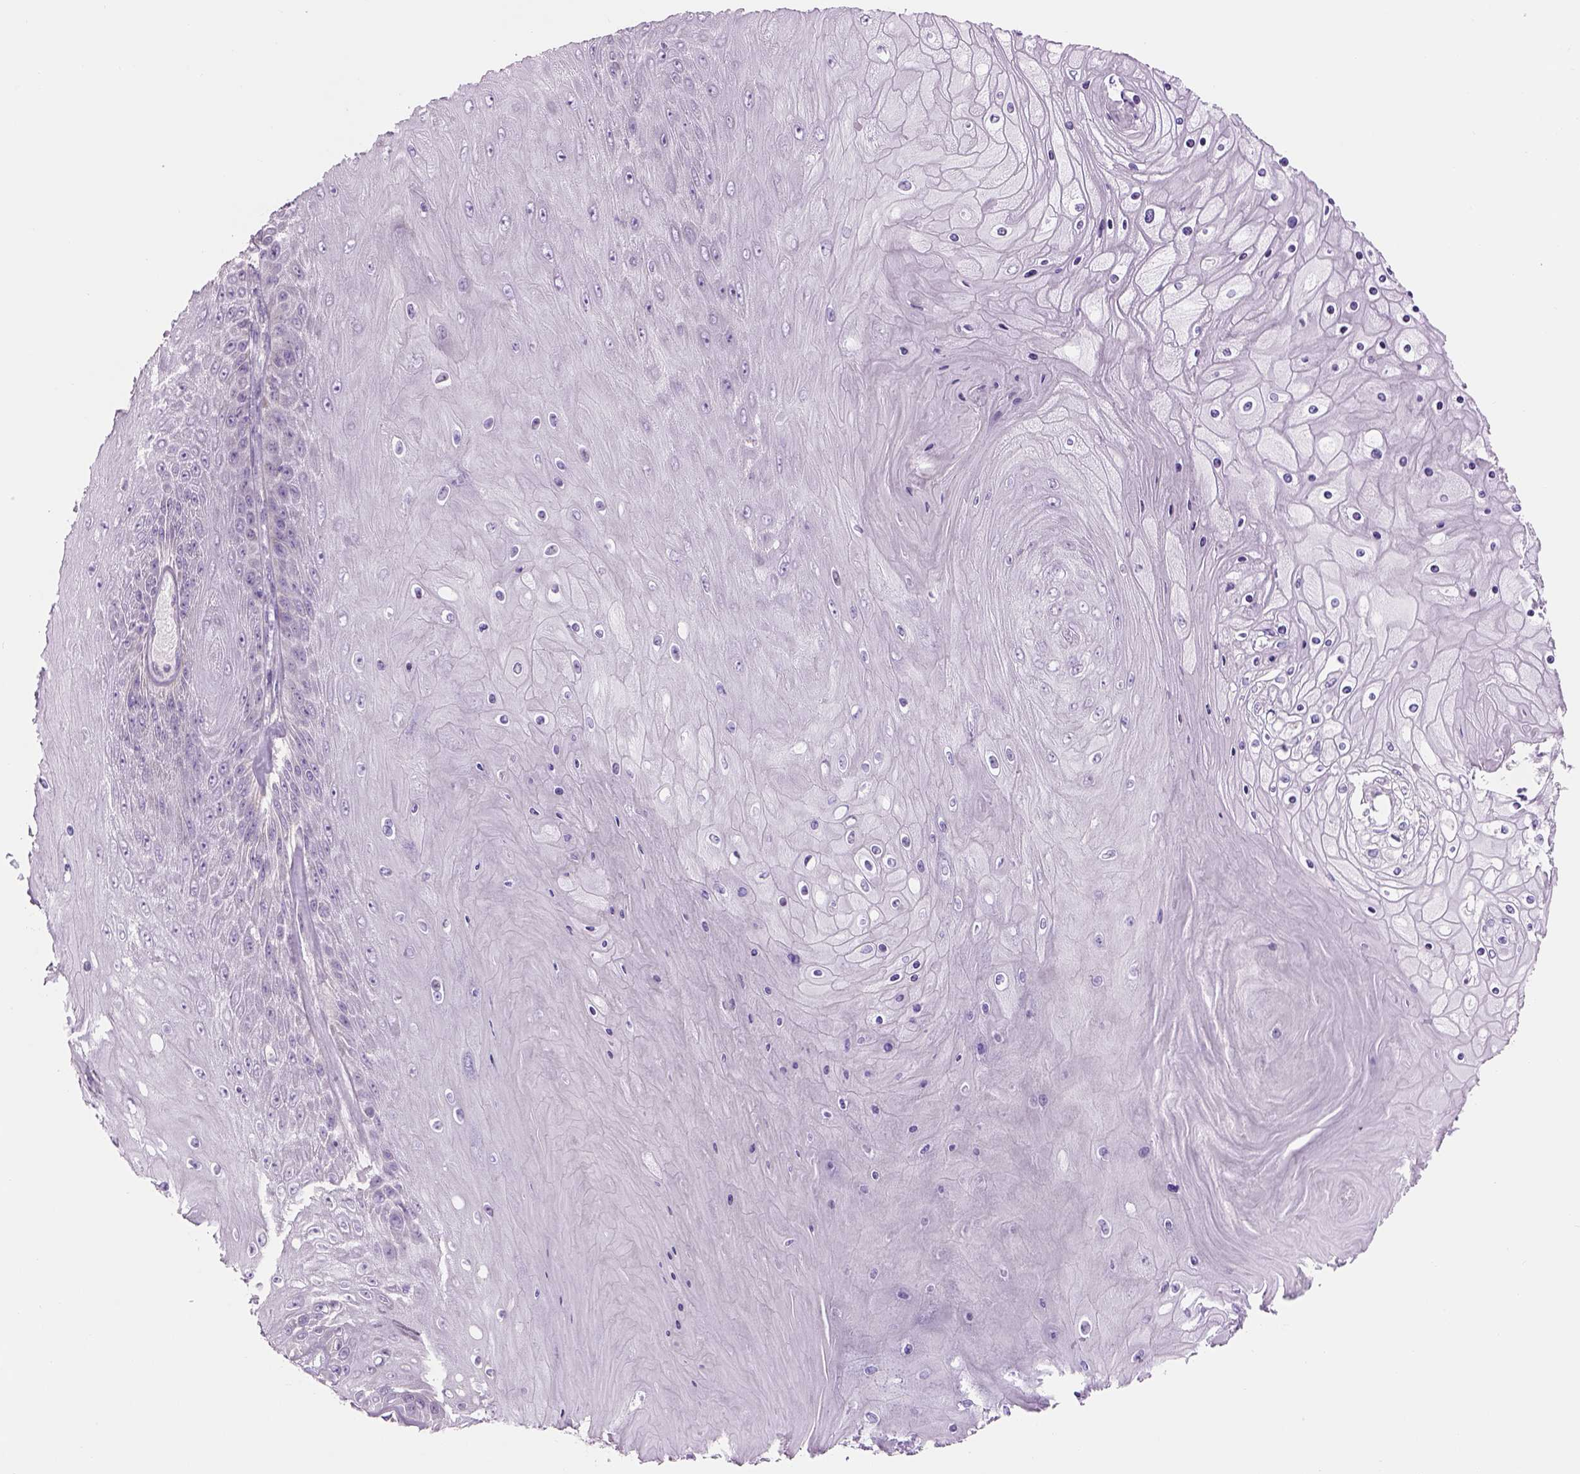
{"staining": {"intensity": "negative", "quantity": "none", "location": "none"}, "tissue": "skin cancer", "cell_type": "Tumor cells", "image_type": "cancer", "snomed": [{"axis": "morphology", "description": "Squamous cell carcinoma, NOS"}, {"axis": "topography", "description": "Skin"}], "caption": "Immunohistochemical staining of skin cancer exhibits no significant expression in tumor cells.", "gene": "IFT52", "patient": {"sex": "male", "age": 62}}